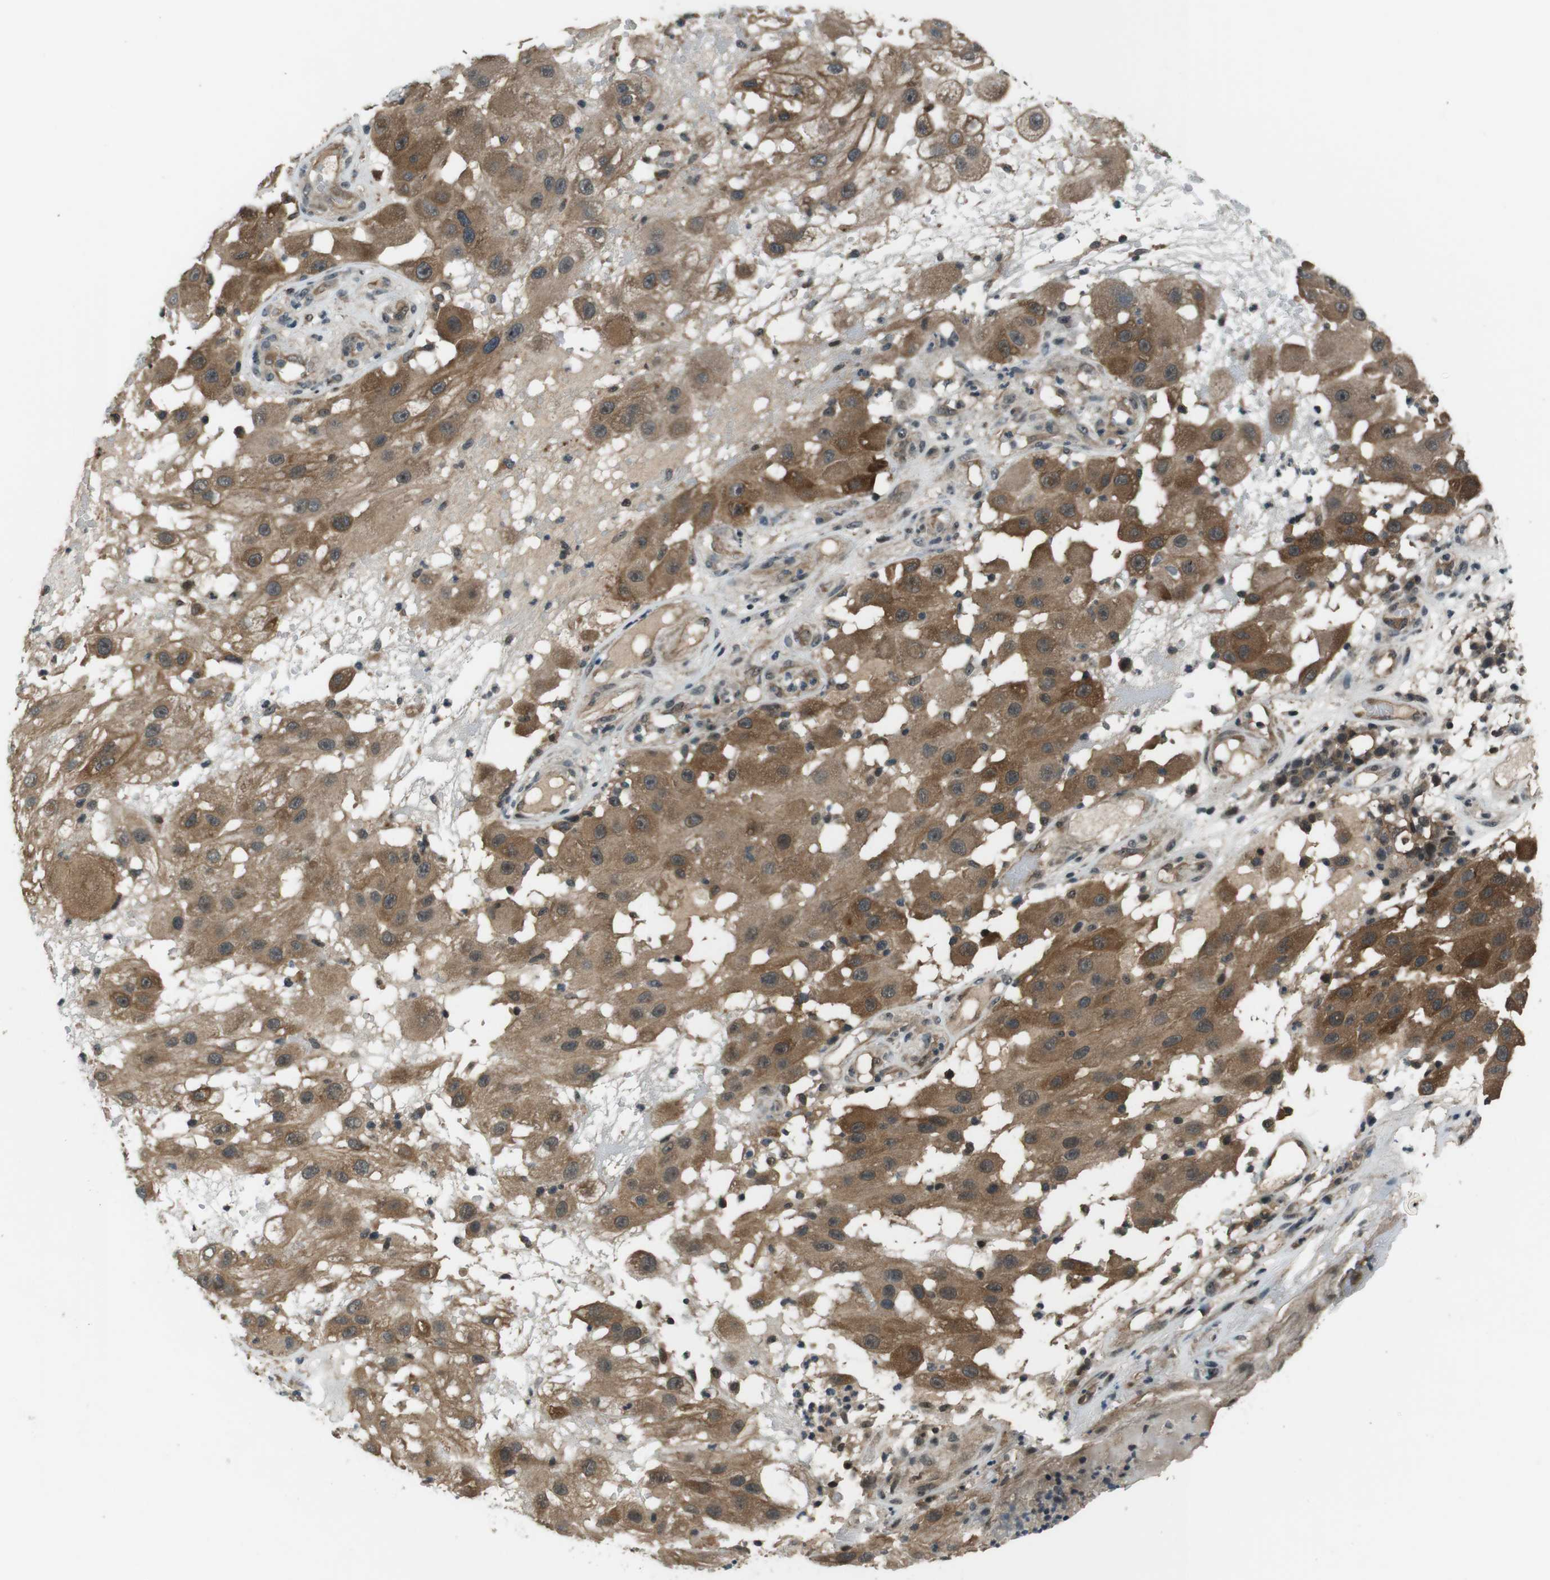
{"staining": {"intensity": "moderate", "quantity": ">75%", "location": "cytoplasmic/membranous"}, "tissue": "melanoma", "cell_type": "Tumor cells", "image_type": "cancer", "snomed": [{"axis": "morphology", "description": "Malignant melanoma, NOS"}, {"axis": "topography", "description": "Skin"}], "caption": "Immunohistochemistry (IHC) histopathology image of neoplastic tissue: human melanoma stained using immunohistochemistry (IHC) shows medium levels of moderate protein expression localized specifically in the cytoplasmic/membranous of tumor cells, appearing as a cytoplasmic/membranous brown color.", "gene": "TIAM2", "patient": {"sex": "female", "age": 81}}